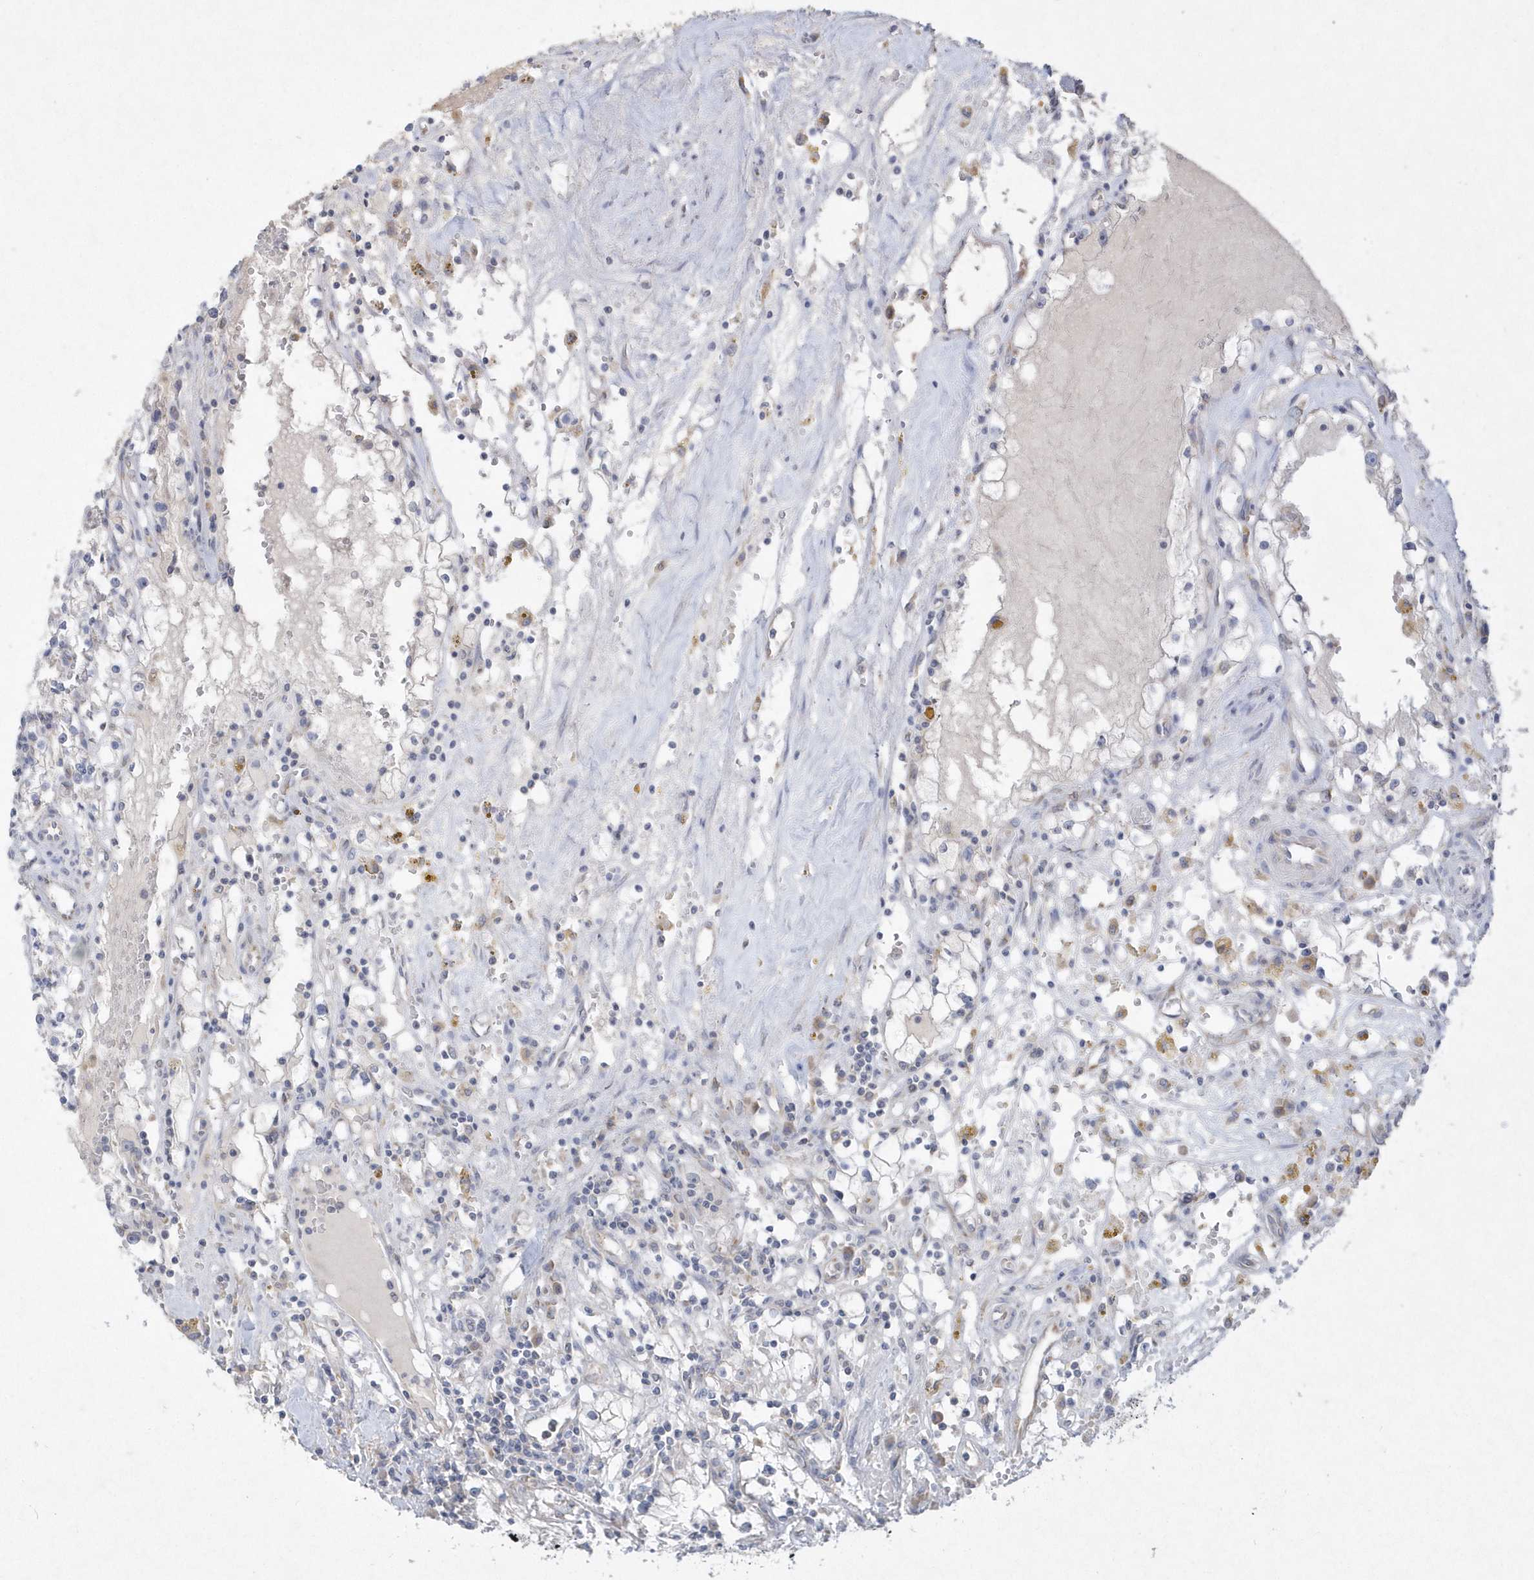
{"staining": {"intensity": "negative", "quantity": "none", "location": "none"}, "tissue": "renal cancer", "cell_type": "Tumor cells", "image_type": "cancer", "snomed": [{"axis": "morphology", "description": "Adenocarcinoma, NOS"}, {"axis": "topography", "description": "Kidney"}], "caption": "There is no significant expression in tumor cells of renal cancer.", "gene": "DGAT1", "patient": {"sex": "male", "age": 56}}